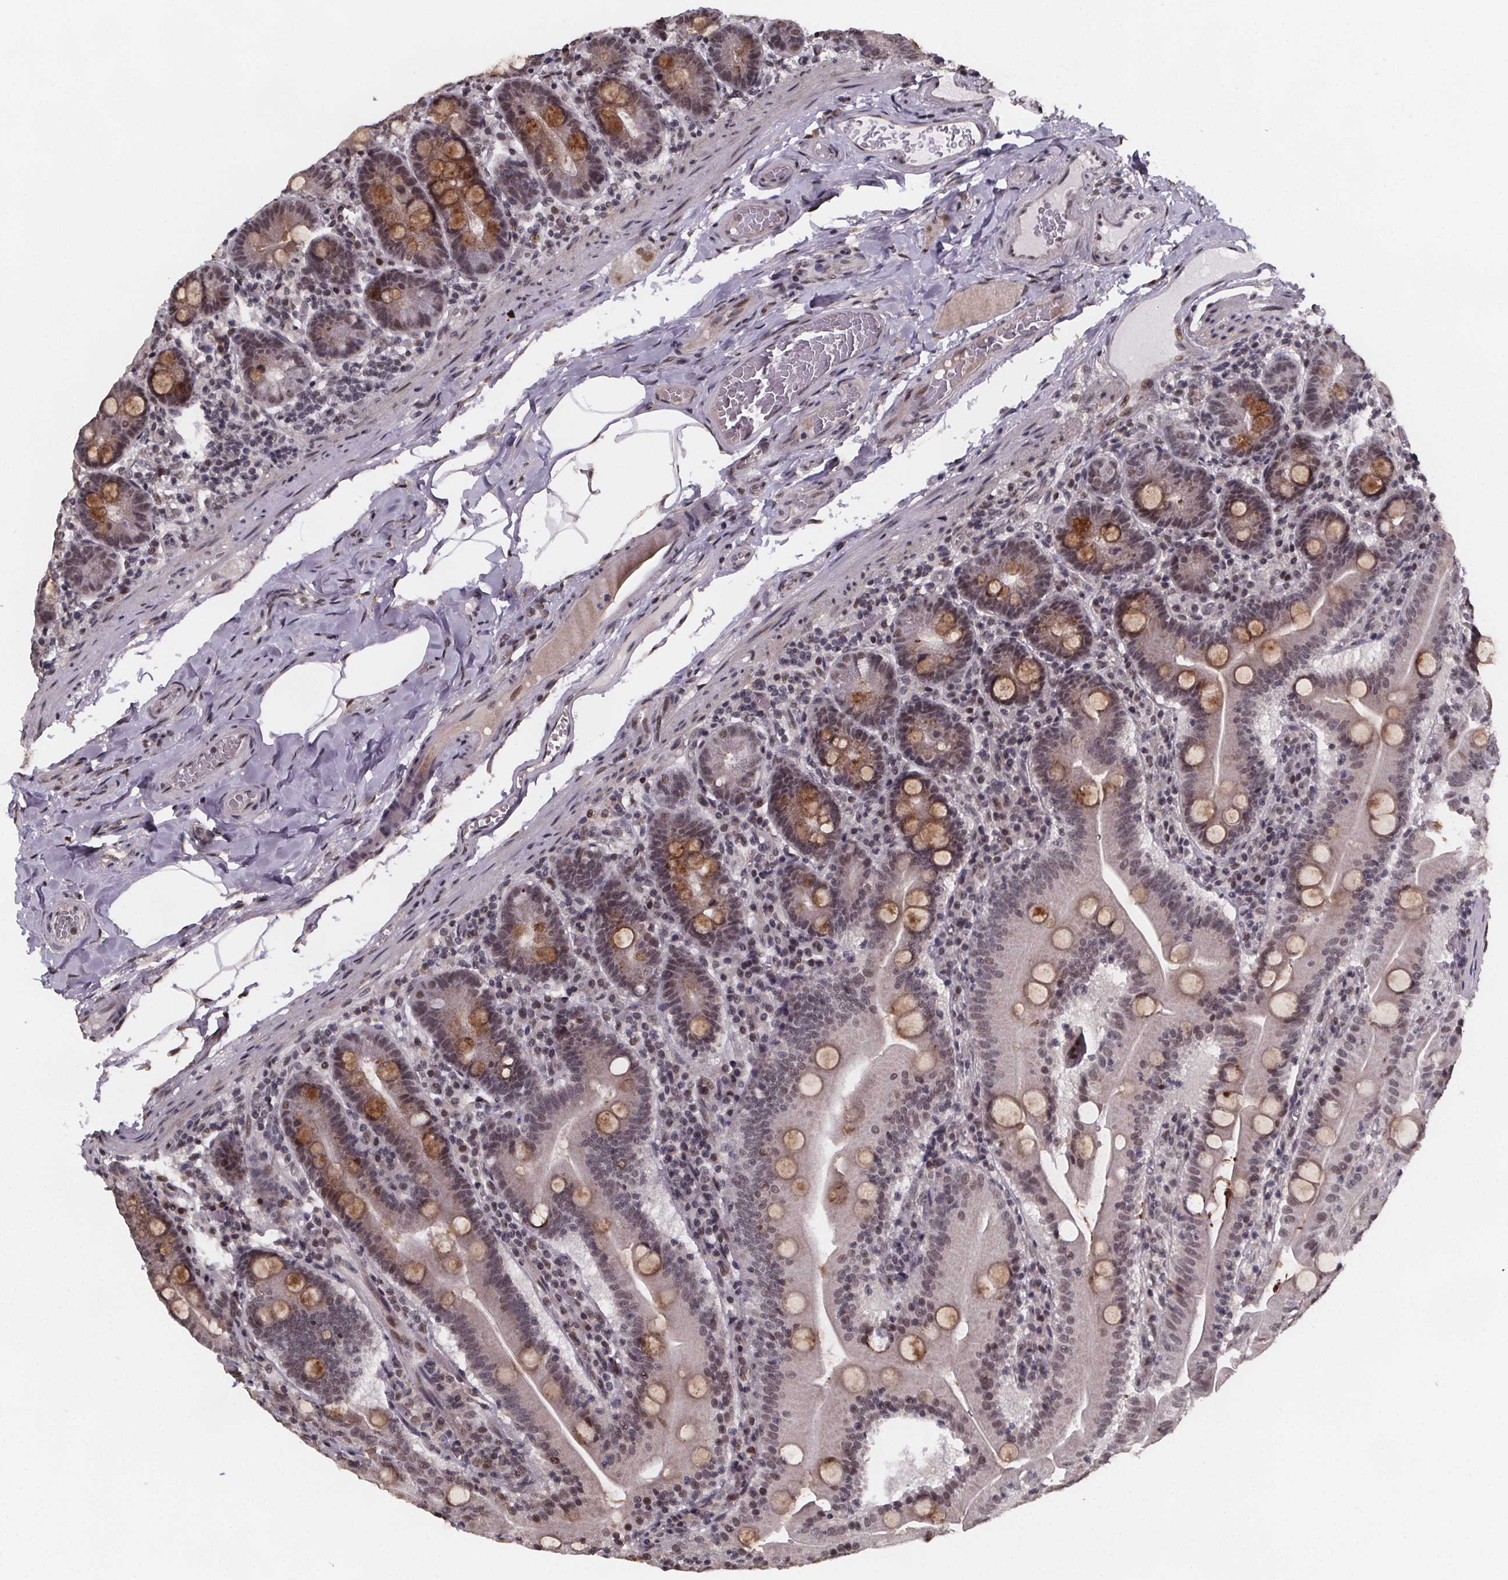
{"staining": {"intensity": "moderate", "quantity": "25%-75%", "location": "cytoplasmic/membranous,nuclear"}, "tissue": "small intestine", "cell_type": "Glandular cells", "image_type": "normal", "snomed": [{"axis": "morphology", "description": "Normal tissue, NOS"}, {"axis": "topography", "description": "Small intestine"}], "caption": "Immunohistochemical staining of normal human small intestine reveals moderate cytoplasmic/membranous,nuclear protein positivity in about 25%-75% of glandular cells. The staining was performed using DAB (3,3'-diaminobenzidine) to visualize the protein expression in brown, while the nuclei were stained in blue with hematoxylin (Magnification: 20x).", "gene": "U2SURP", "patient": {"sex": "male", "age": 37}}